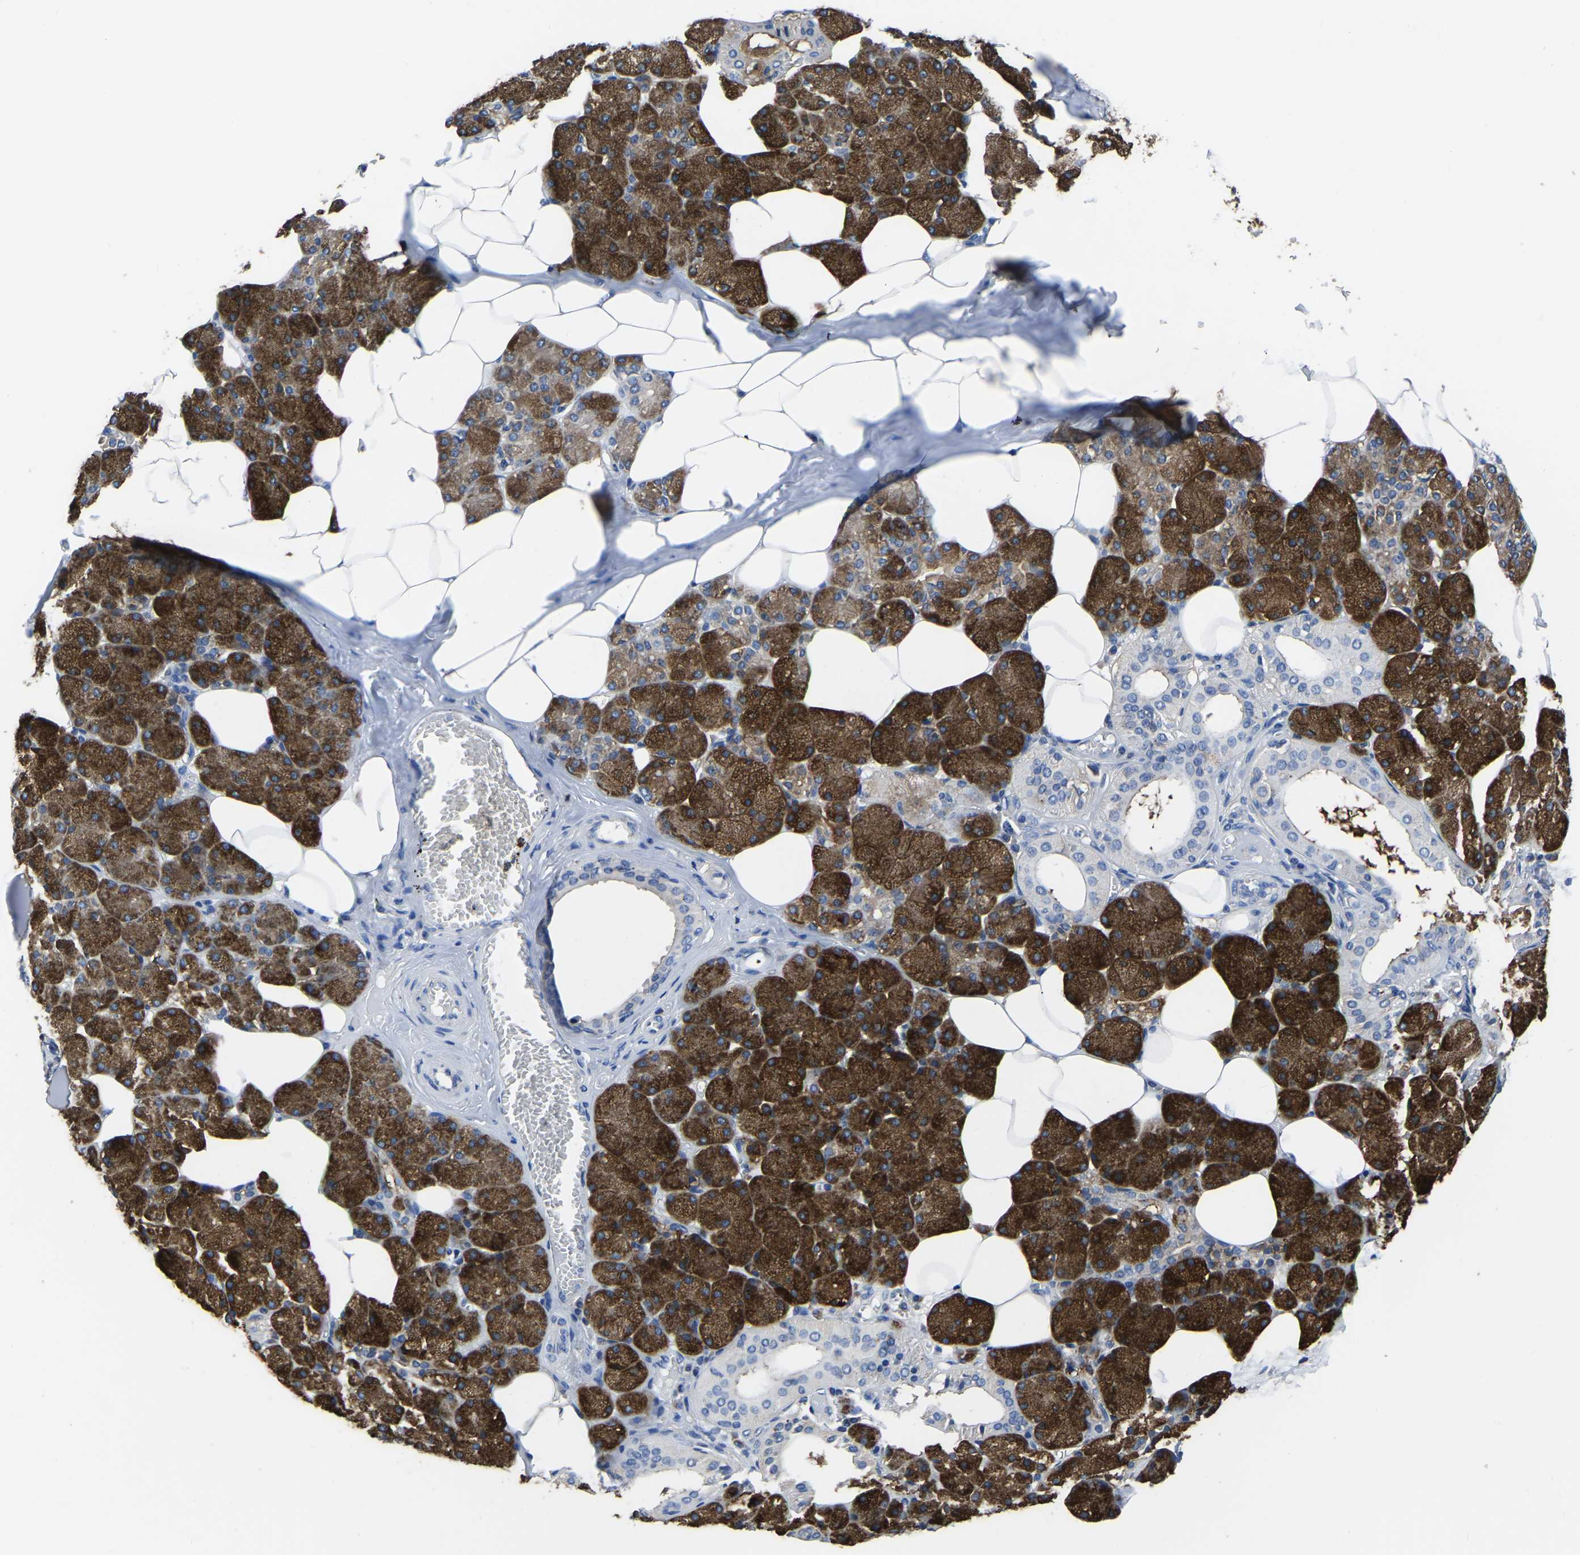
{"staining": {"intensity": "strong", "quantity": ">75%", "location": "cytoplasmic/membranous"}, "tissue": "salivary gland", "cell_type": "Glandular cells", "image_type": "normal", "snomed": [{"axis": "morphology", "description": "Normal tissue, NOS"}, {"axis": "topography", "description": "Salivary gland"}], "caption": "Immunohistochemical staining of normal salivary gland shows strong cytoplasmic/membranous protein expression in approximately >75% of glandular cells. Ihc stains the protein in brown and the nuclei are stained blue.", "gene": "TFG", "patient": {"sex": "male", "age": 62}}